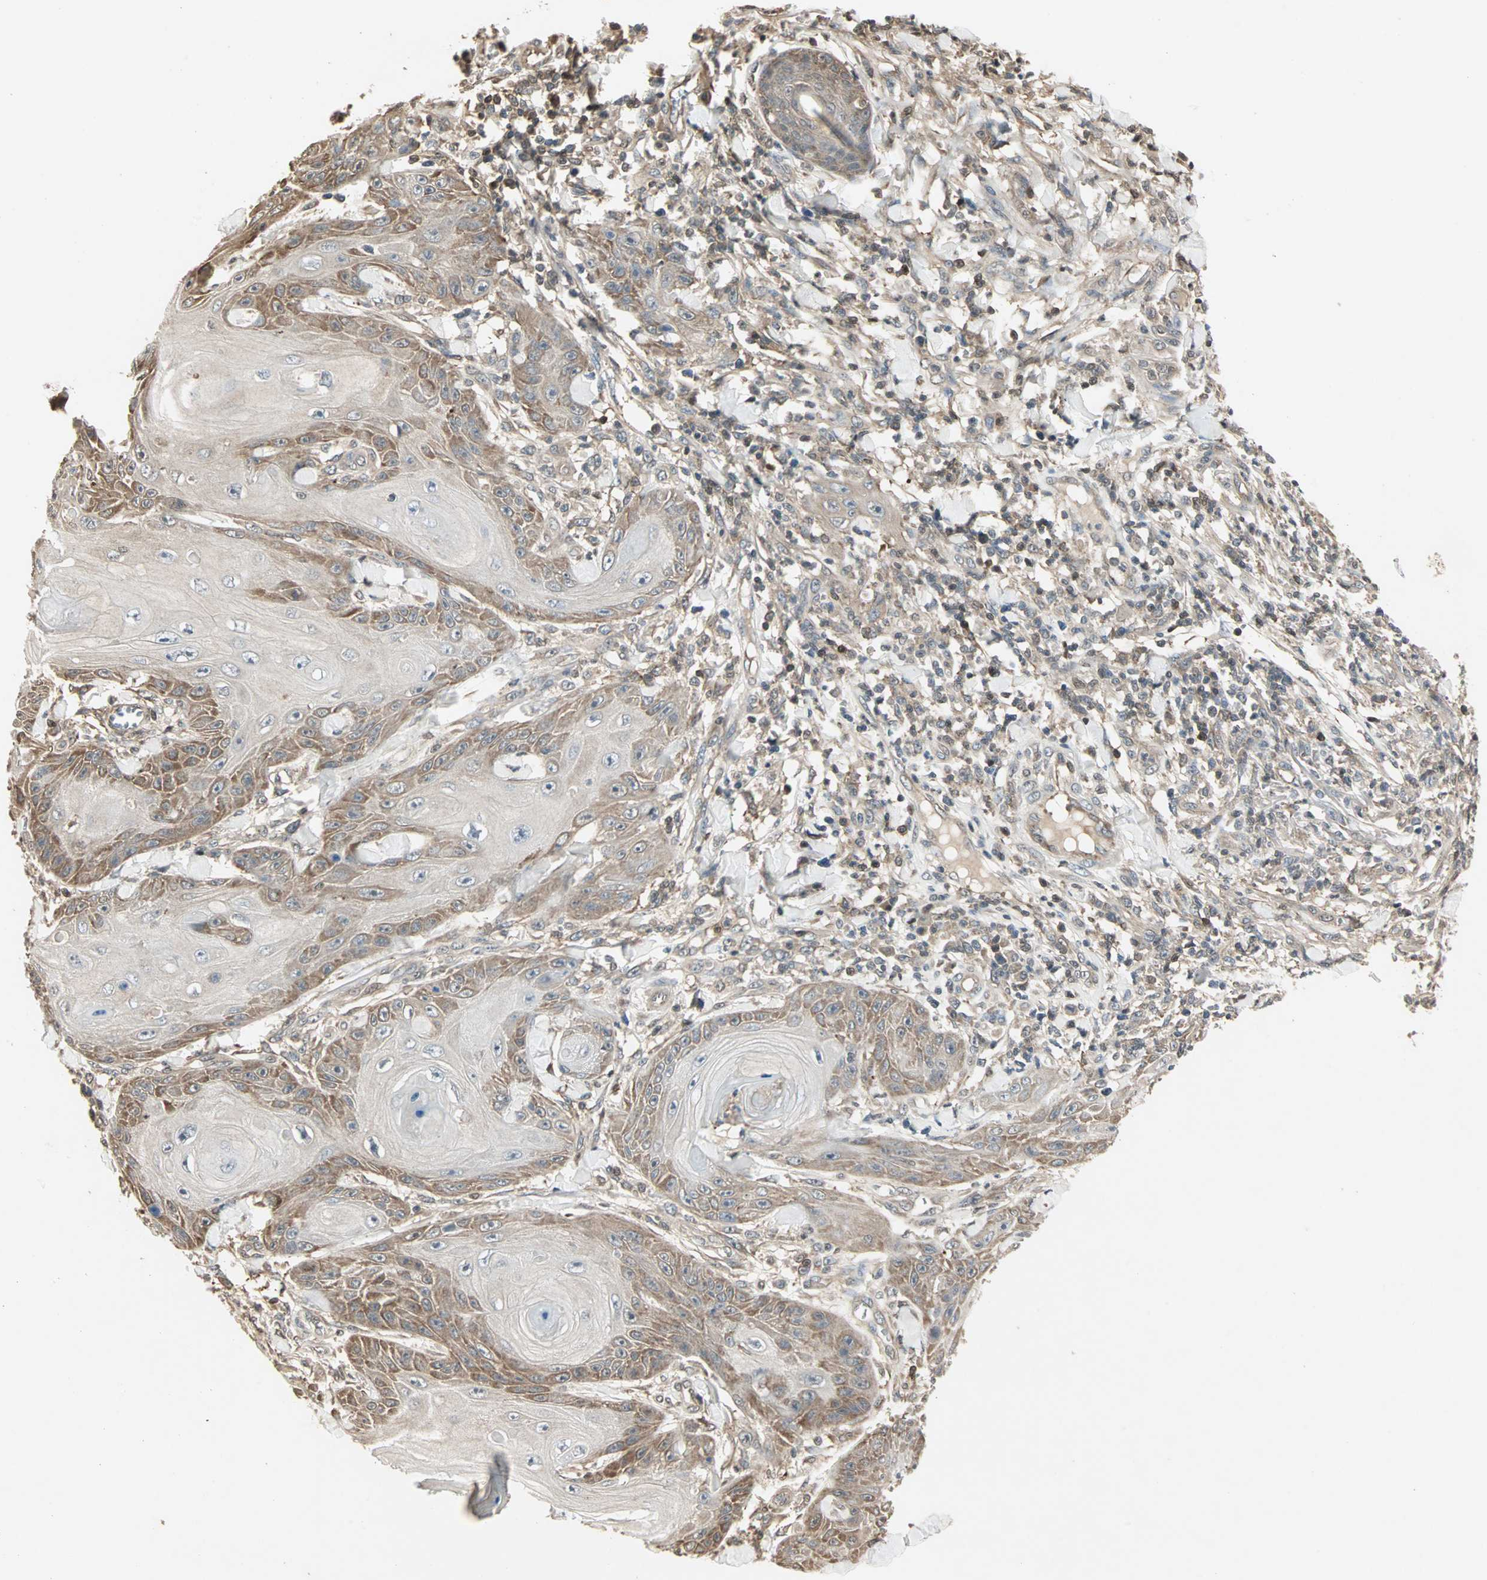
{"staining": {"intensity": "moderate", "quantity": "25%-75%", "location": "cytoplasmic/membranous"}, "tissue": "skin cancer", "cell_type": "Tumor cells", "image_type": "cancer", "snomed": [{"axis": "morphology", "description": "Squamous cell carcinoma, NOS"}, {"axis": "topography", "description": "Skin"}], "caption": "Approximately 25%-75% of tumor cells in skin squamous cell carcinoma demonstrate moderate cytoplasmic/membranous protein staining as visualized by brown immunohistochemical staining.", "gene": "DRG2", "patient": {"sex": "female", "age": 78}}